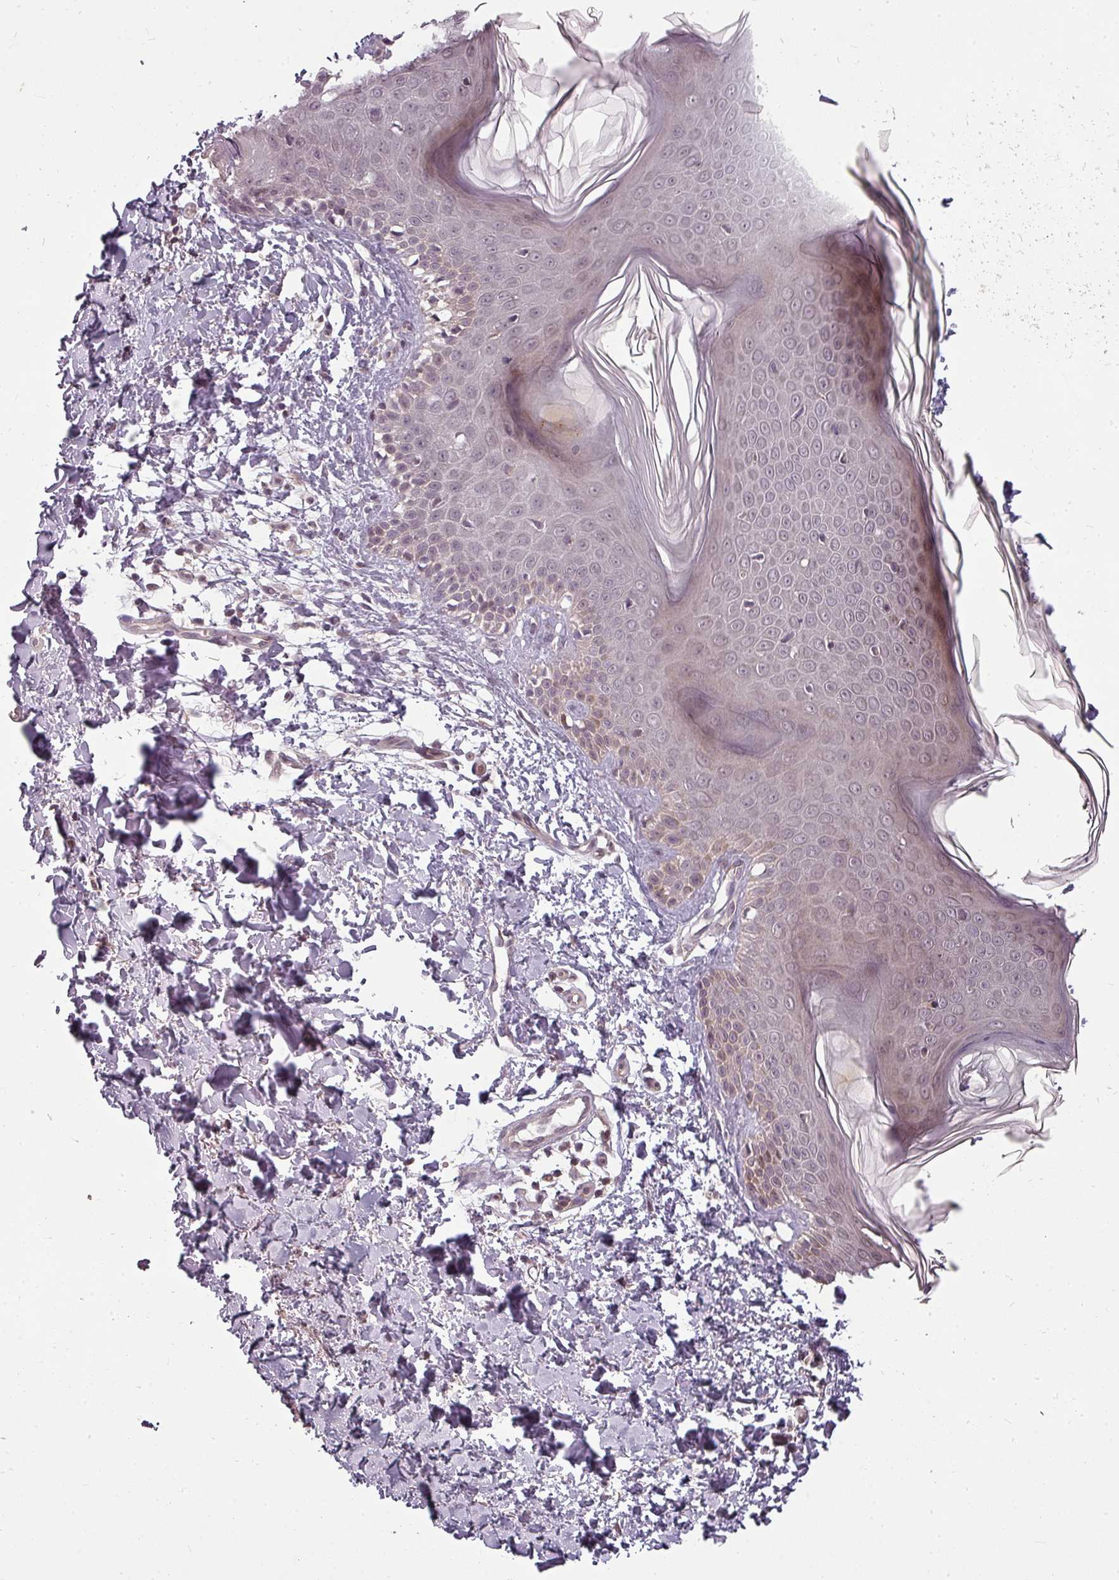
{"staining": {"intensity": "negative", "quantity": "none", "location": "none"}, "tissue": "skin", "cell_type": "Fibroblasts", "image_type": "normal", "snomed": [{"axis": "morphology", "description": "Normal tissue, NOS"}, {"axis": "topography", "description": "Skin"}], "caption": "A photomicrograph of skin stained for a protein displays no brown staining in fibroblasts.", "gene": "CLIC1", "patient": {"sex": "male", "age": 37}}